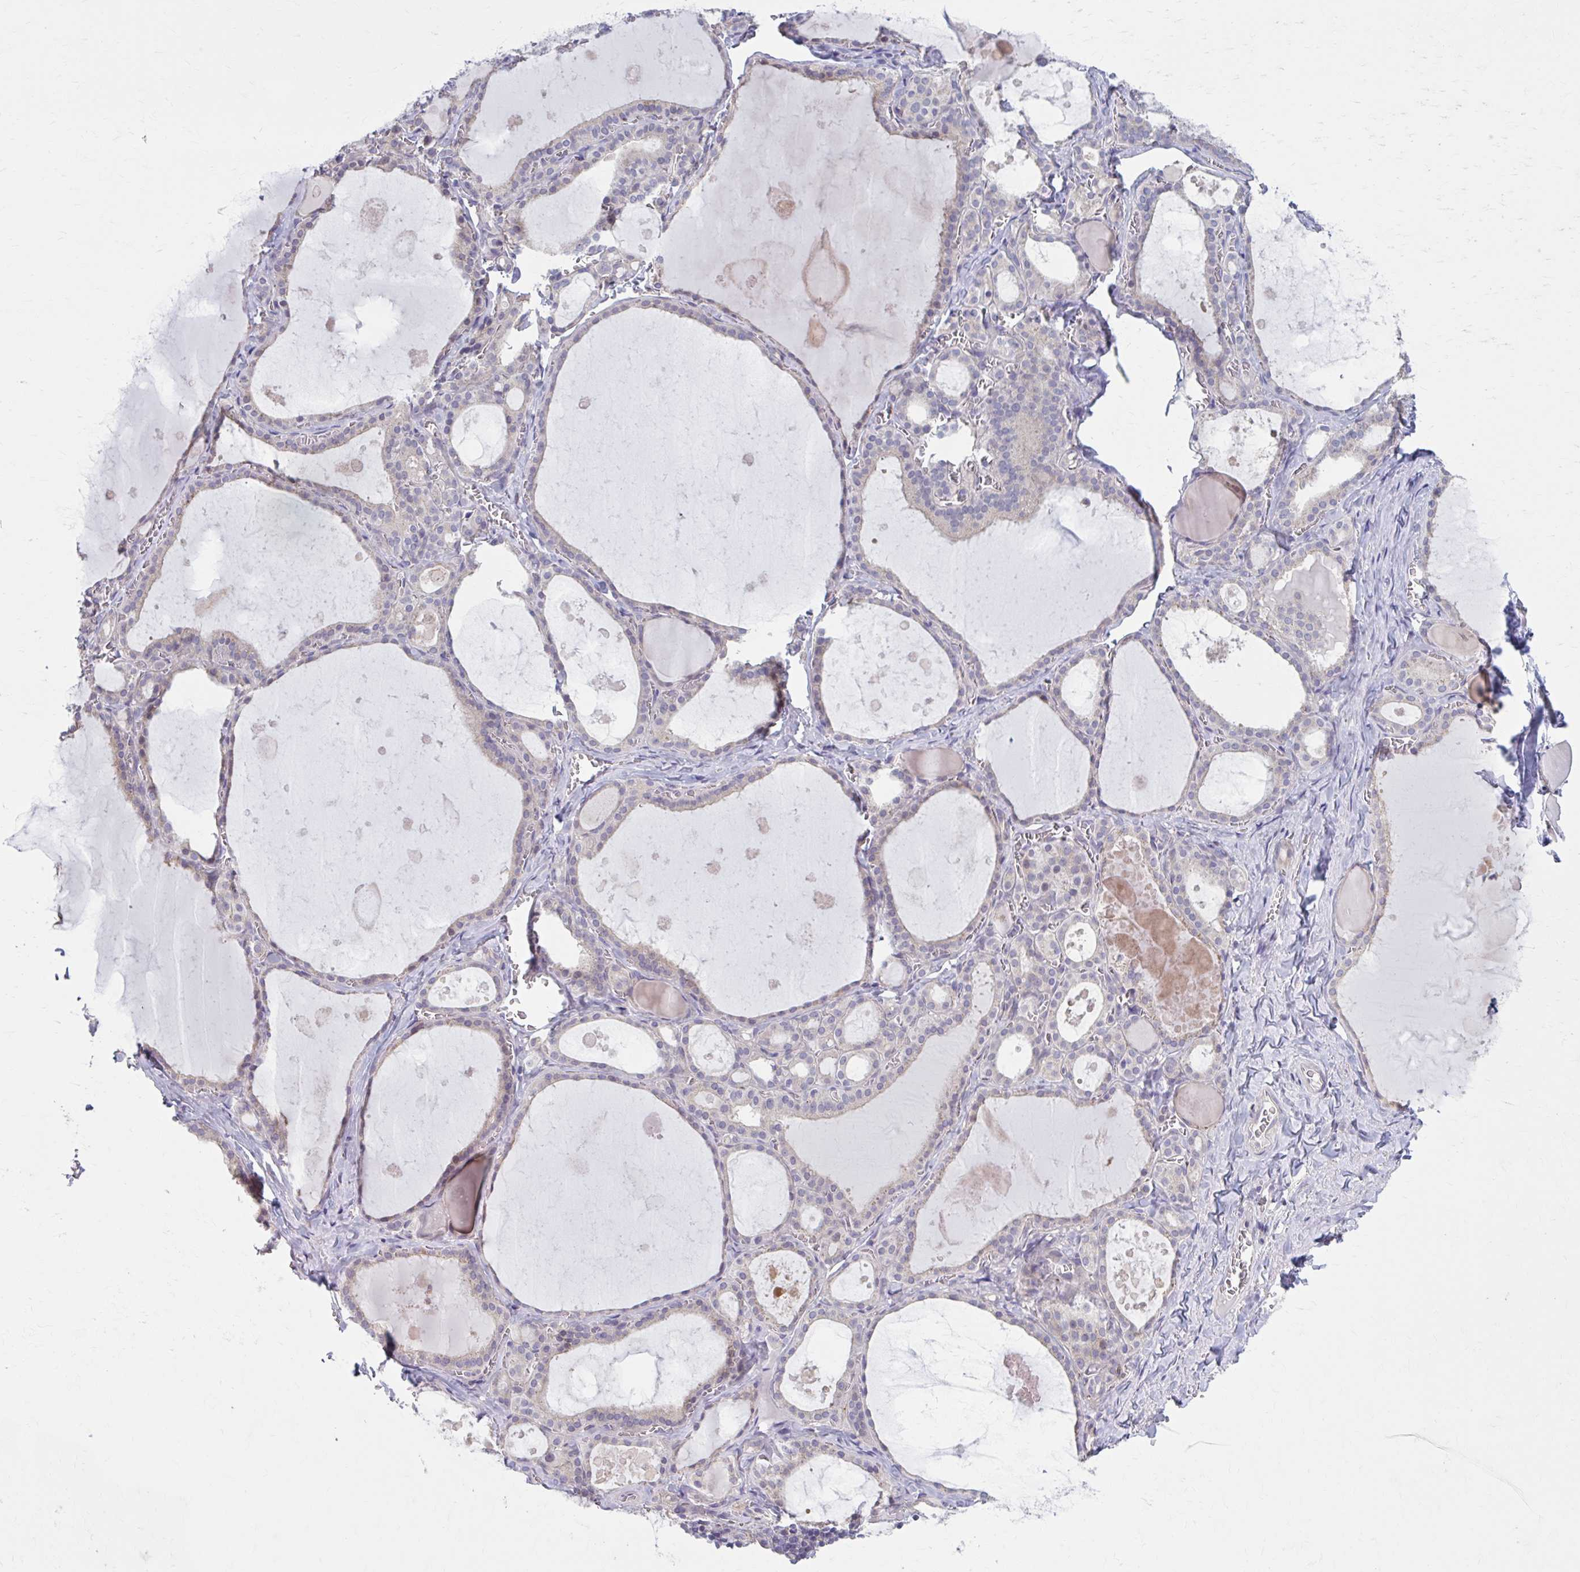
{"staining": {"intensity": "weak", "quantity": "25%-75%", "location": "cytoplasmic/membranous"}, "tissue": "thyroid gland", "cell_type": "Glandular cells", "image_type": "normal", "snomed": [{"axis": "morphology", "description": "Normal tissue, NOS"}, {"axis": "topography", "description": "Thyroid gland"}], "caption": "Glandular cells display low levels of weak cytoplasmic/membranous staining in about 25%-75% of cells in normal thyroid gland.", "gene": "CHST3", "patient": {"sex": "male", "age": 56}}